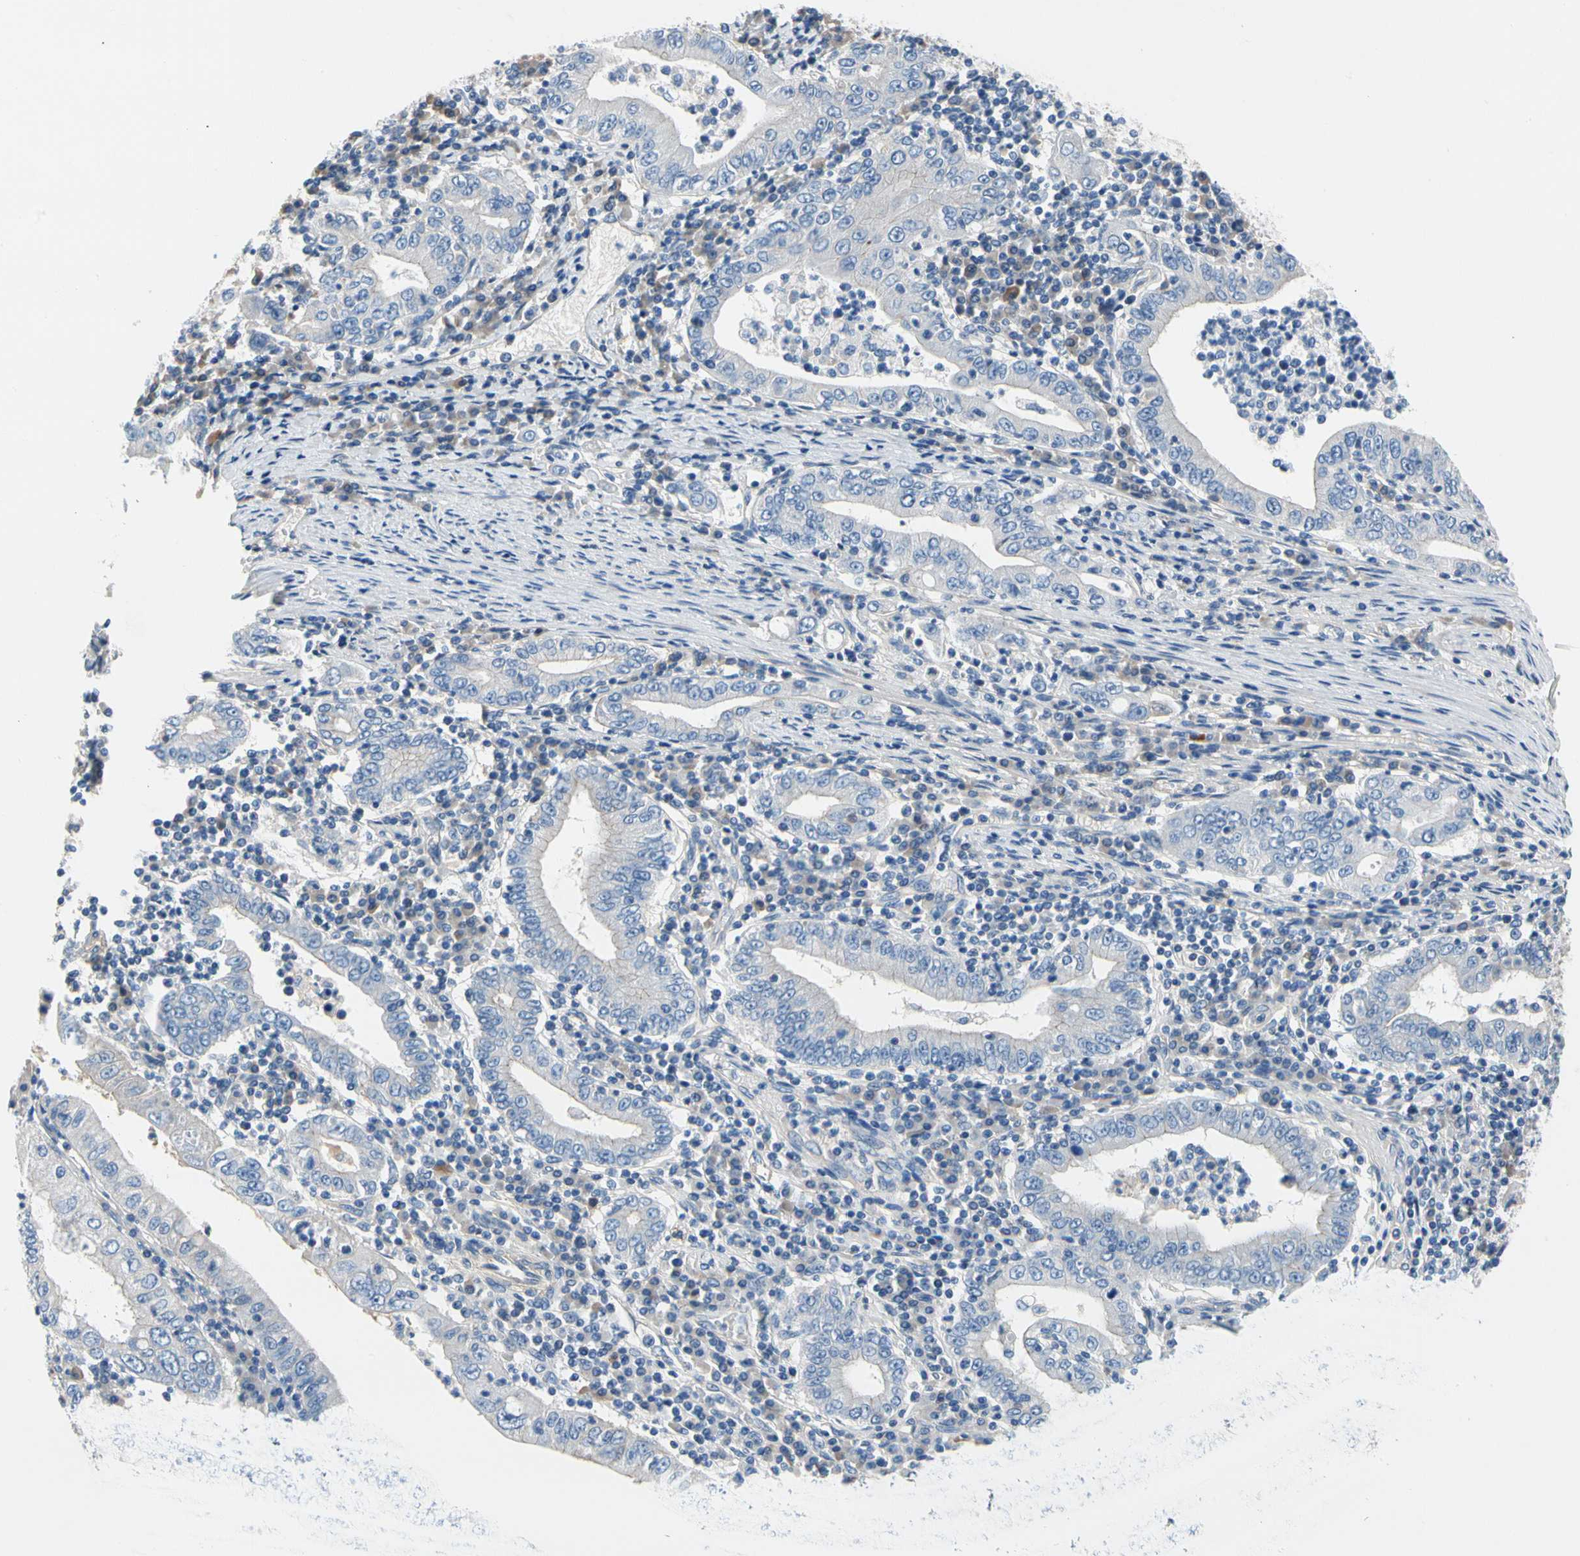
{"staining": {"intensity": "negative", "quantity": "none", "location": "none"}, "tissue": "stomach cancer", "cell_type": "Tumor cells", "image_type": "cancer", "snomed": [{"axis": "morphology", "description": "Normal tissue, NOS"}, {"axis": "morphology", "description": "Adenocarcinoma, NOS"}, {"axis": "topography", "description": "Esophagus"}, {"axis": "topography", "description": "Stomach, upper"}, {"axis": "topography", "description": "Peripheral nerve tissue"}], "caption": "Immunohistochemistry (IHC) image of neoplastic tissue: human stomach adenocarcinoma stained with DAB (3,3'-diaminobenzidine) shows no significant protein staining in tumor cells. The staining was performed using DAB (3,3'-diaminobenzidine) to visualize the protein expression in brown, while the nuclei were stained in blue with hematoxylin (Magnification: 20x).", "gene": "CA14", "patient": {"sex": "male", "age": 62}}